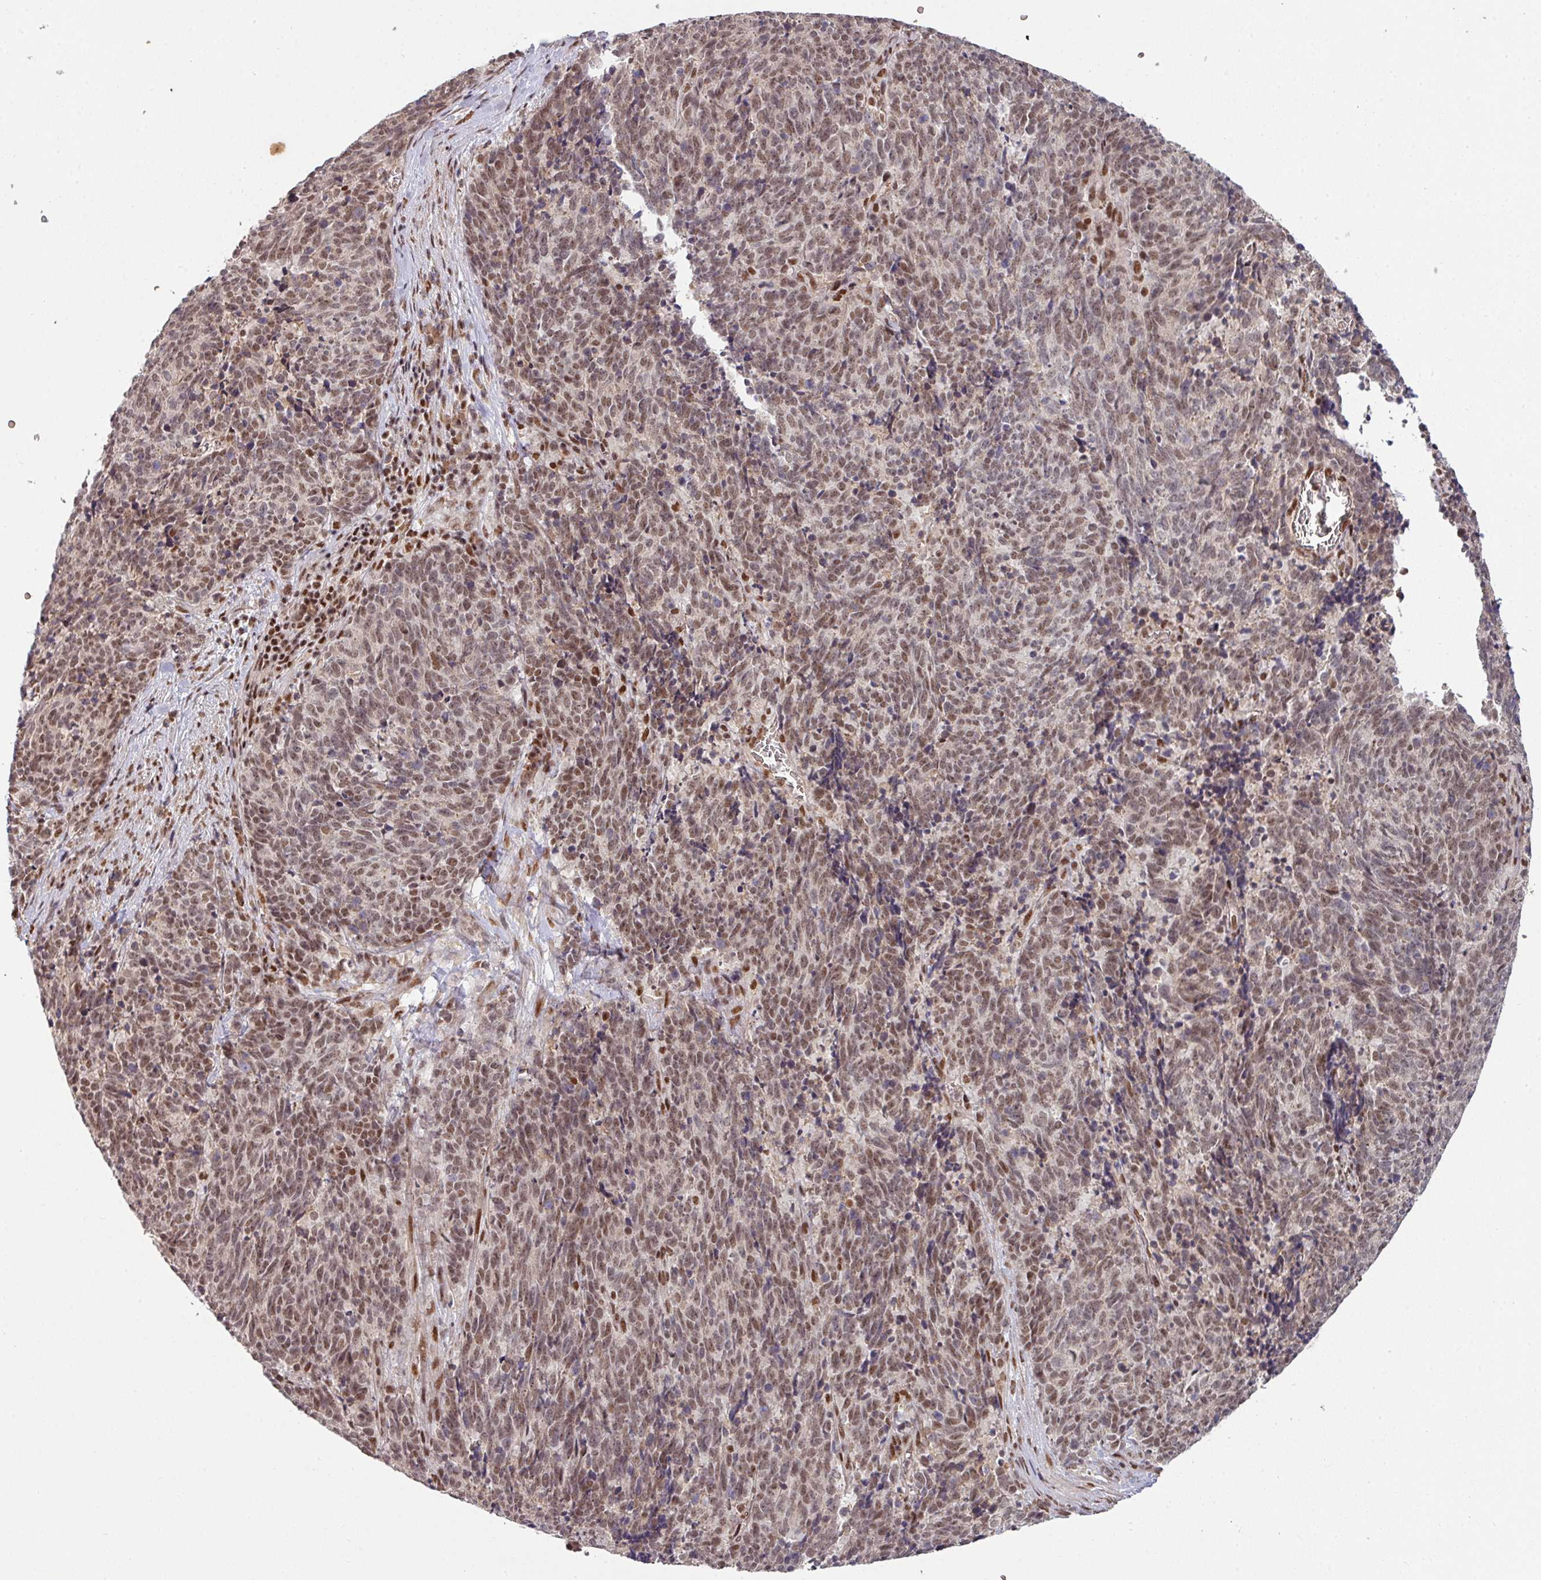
{"staining": {"intensity": "moderate", "quantity": ">75%", "location": "nuclear"}, "tissue": "cervical cancer", "cell_type": "Tumor cells", "image_type": "cancer", "snomed": [{"axis": "morphology", "description": "Squamous cell carcinoma, NOS"}, {"axis": "topography", "description": "Cervix"}], "caption": "This histopathology image shows squamous cell carcinoma (cervical) stained with immunohistochemistry (IHC) to label a protein in brown. The nuclear of tumor cells show moderate positivity for the protein. Nuclei are counter-stained blue.", "gene": "PHF23", "patient": {"sex": "female", "age": 29}}